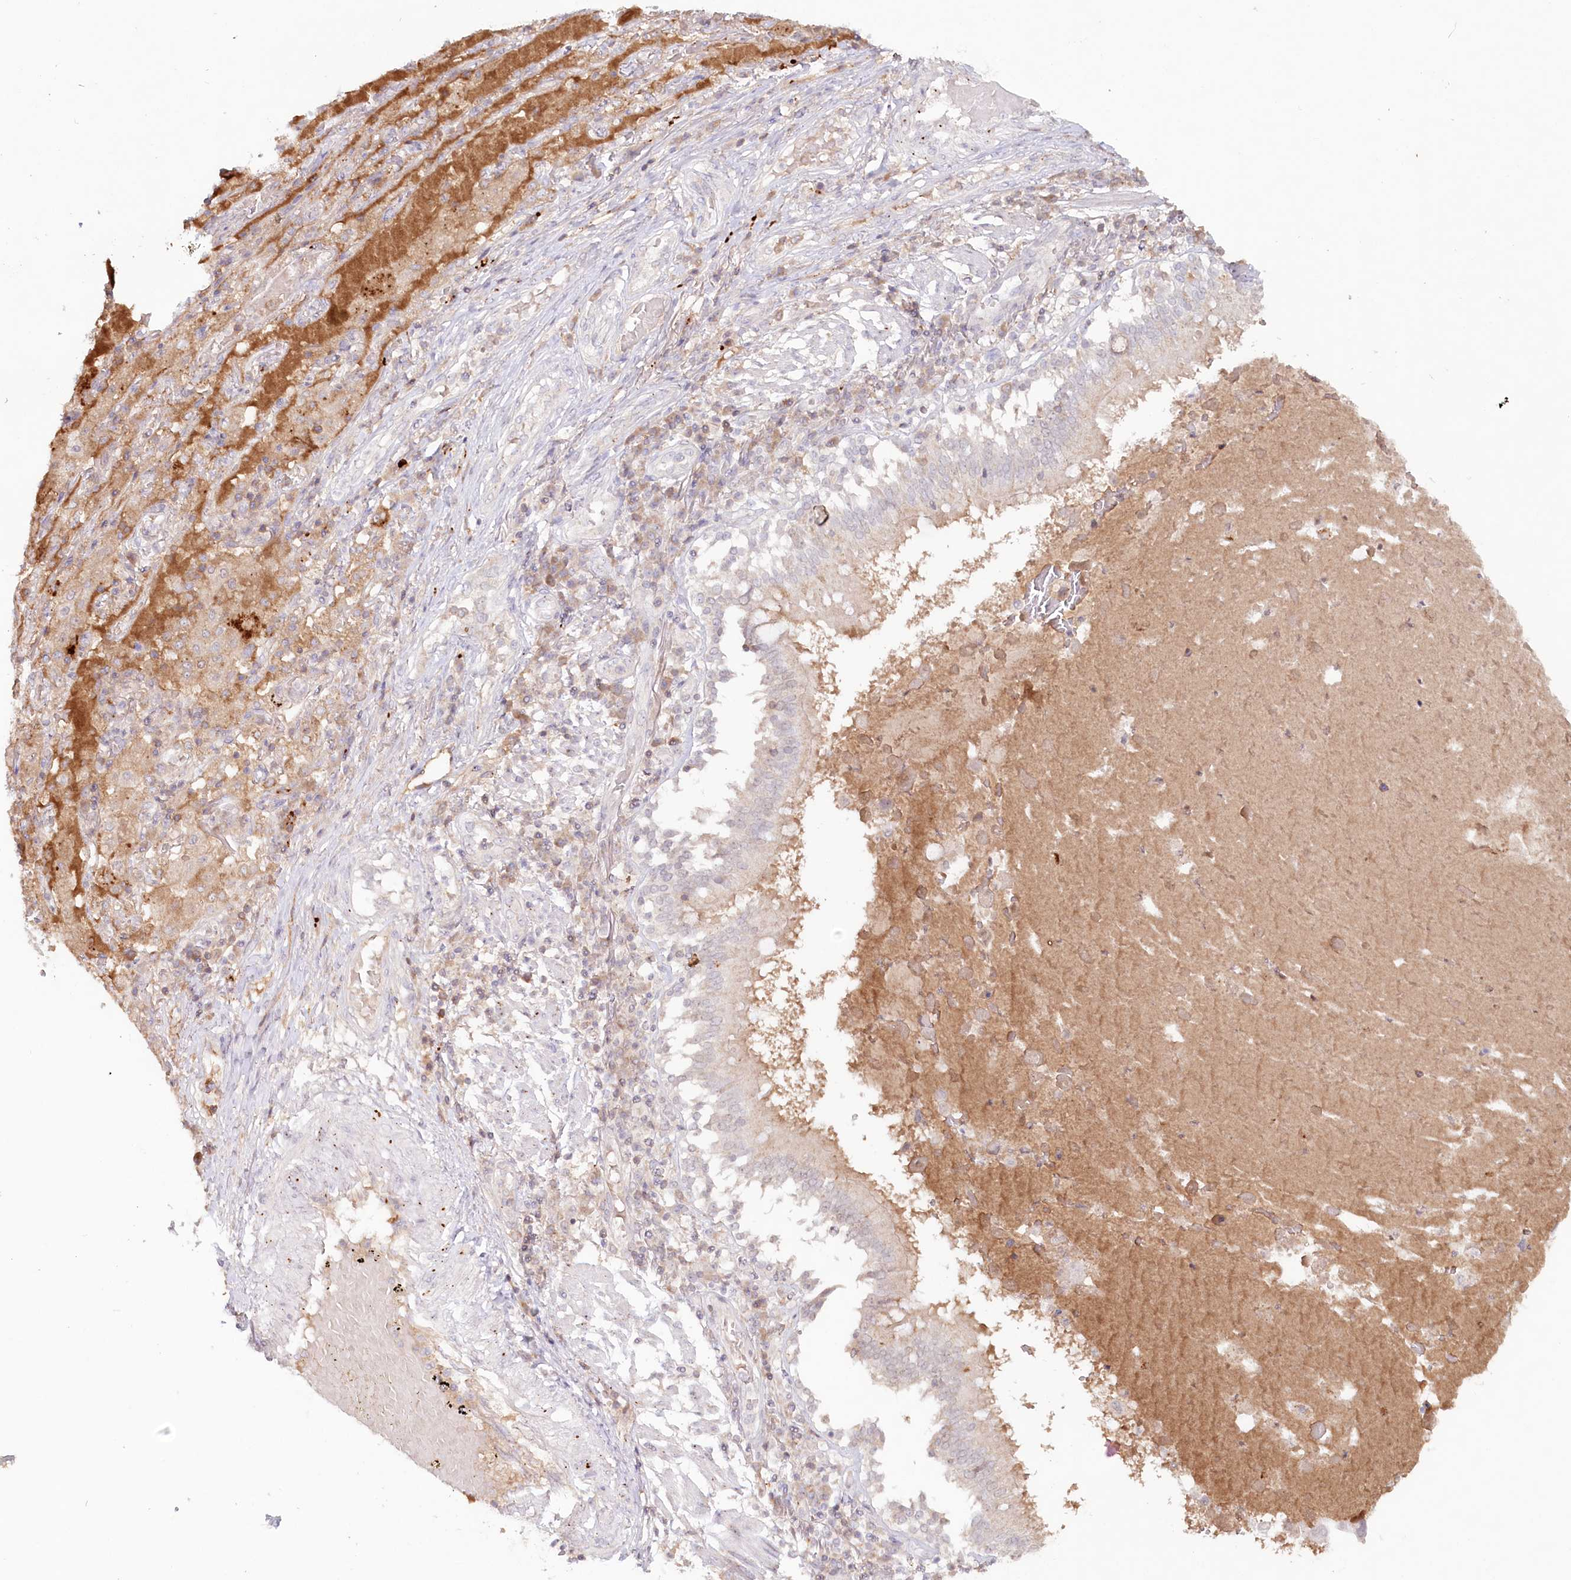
{"staining": {"intensity": "weak", "quantity": "<25%", "location": "cytoplasmic/membranous"}, "tissue": "lung cancer", "cell_type": "Tumor cells", "image_type": "cancer", "snomed": [{"axis": "morphology", "description": "Squamous cell carcinoma, NOS"}, {"axis": "topography", "description": "Lung"}], "caption": "Tumor cells are negative for protein expression in human lung squamous cell carcinoma.", "gene": "PSAPL1", "patient": {"sex": "male", "age": 65}}